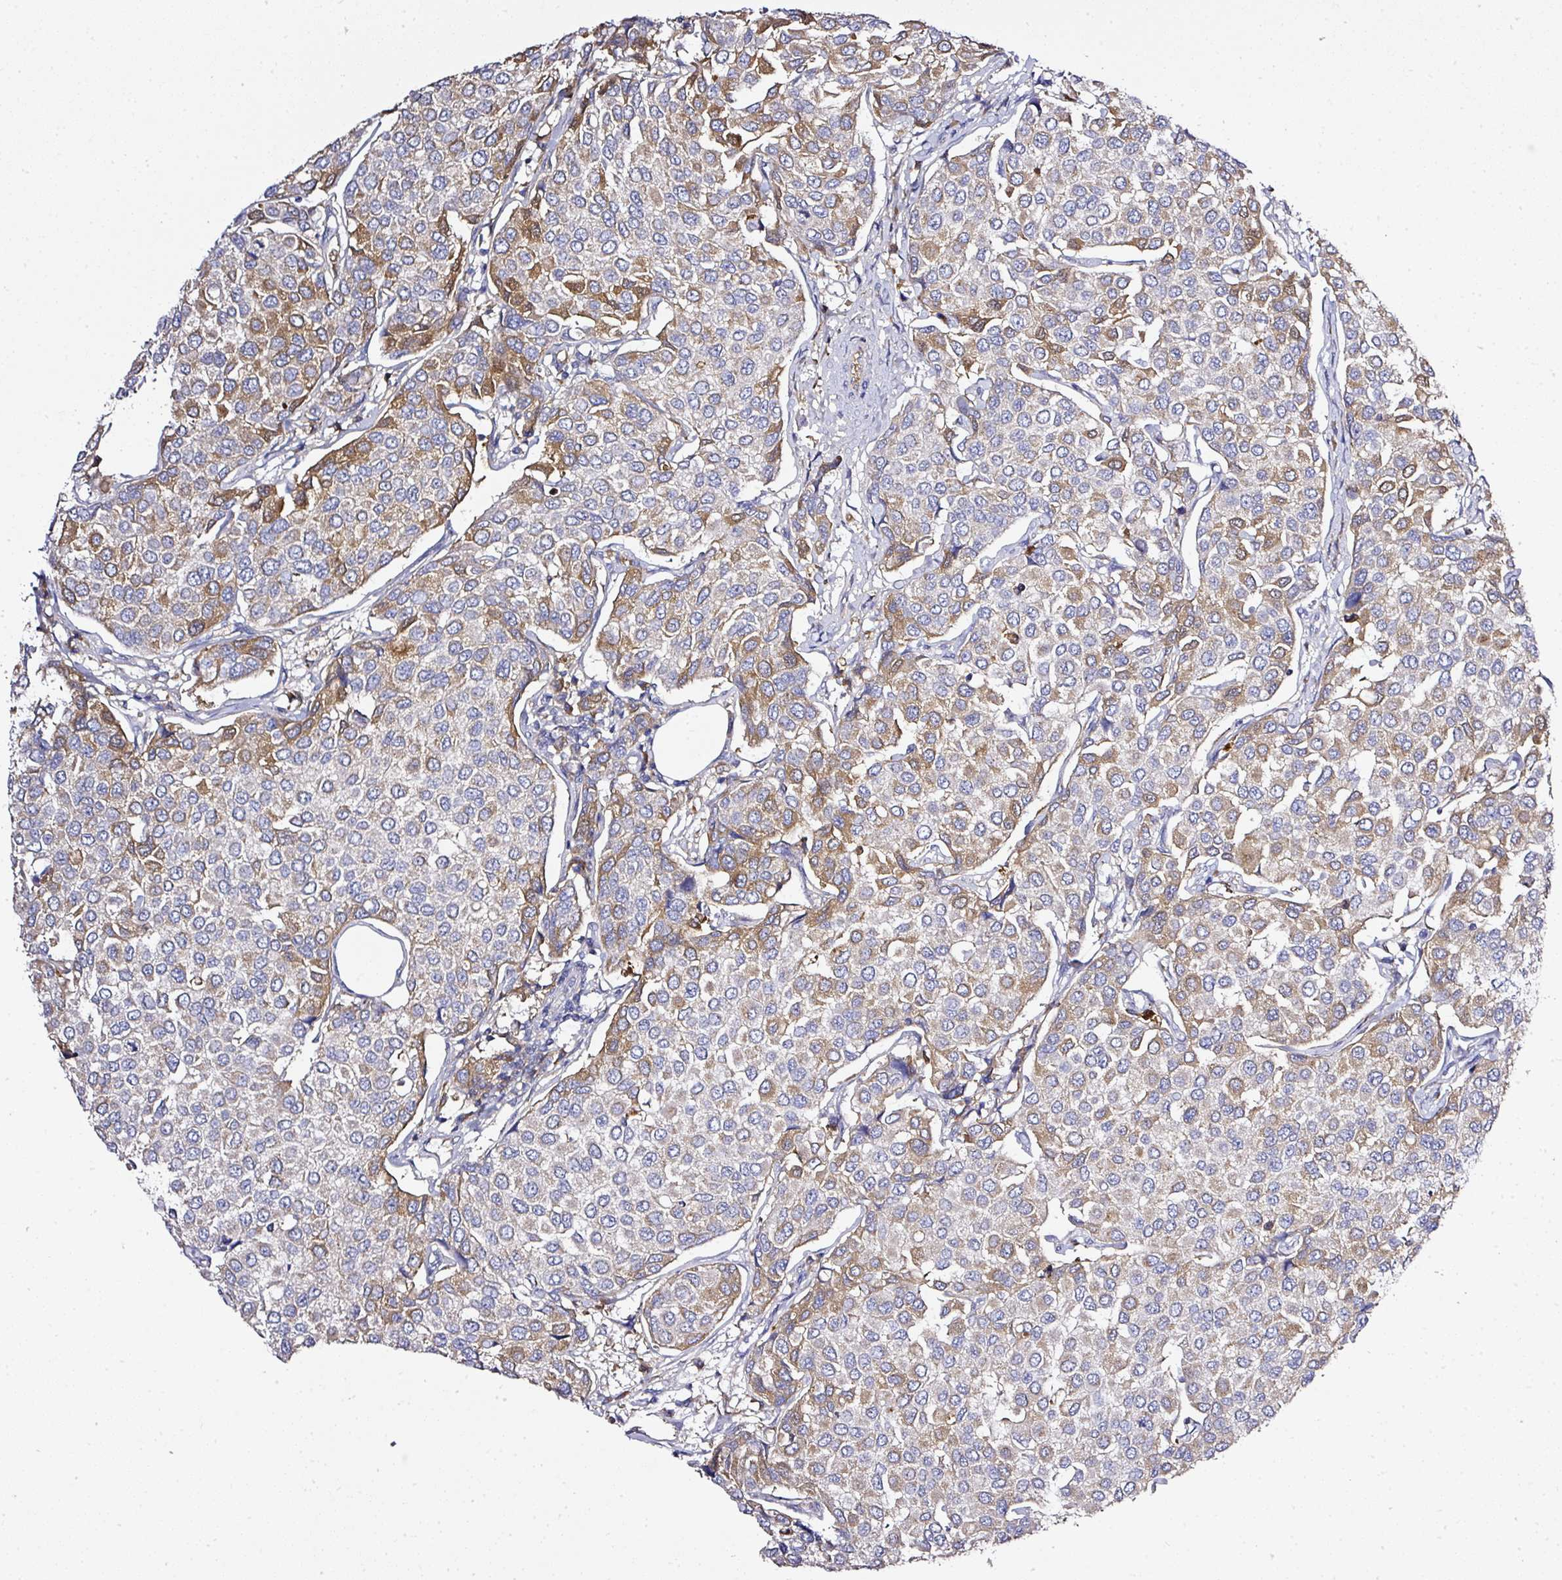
{"staining": {"intensity": "moderate", "quantity": "<25%", "location": "cytoplasmic/membranous"}, "tissue": "breast cancer", "cell_type": "Tumor cells", "image_type": "cancer", "snomed": [{"axis": "morphology", "description": "Duct carcinoma"}, {"axis": "topography", "description": "Breast"}], "caption": "IHC image of human breast cancer stained for a protein (brown), which reveals low levels of moderate cytoplasmic/membranous staining in approximately <25% of tumor cells.", "gene": "CAB39L", "patient": {"sex": "female", "age": 55}}